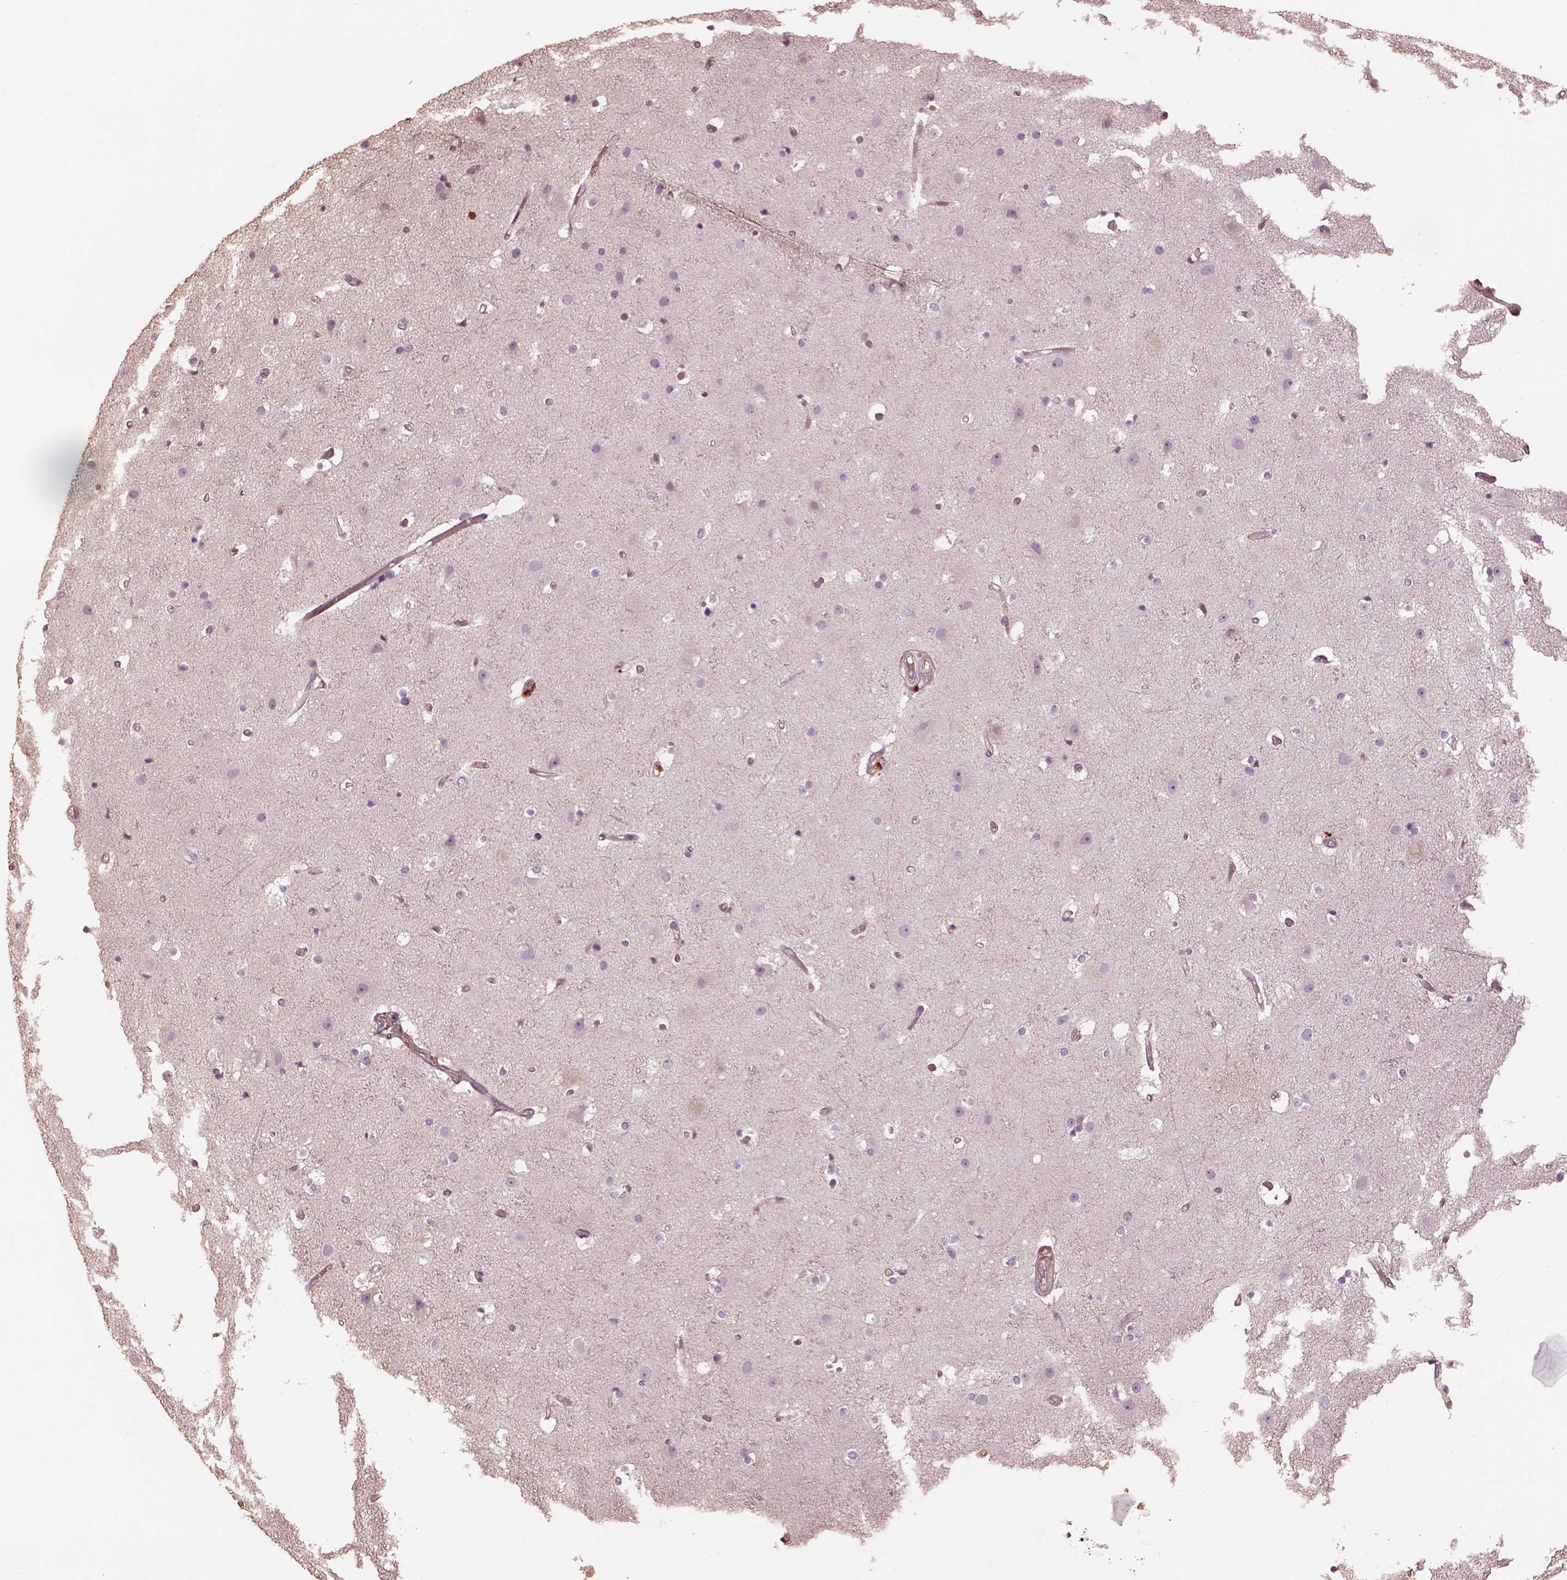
{"staining": {"intensity": "weak", "quantity": "25%-75%", "location": "cytoplasmic/membranous"}, "tissue": "cerebral cortex", "cell_type": "Endothelial cells", "image_type": "normal", "snomed": [{"axis": "morphology", "description": "Normal tissue, NOS"}, {"axis": "topography", "description": "Cerebral cortex"}], "caption": "IHC micrograph of unremarkable human cerebral cortex stained for a protein (brown), which shows low levels of weak cytoplasmic/membranous staining in approximately 25%-75% of endothelial cells.", "gene": "OTOGL", "patient": {"sex": "female", "age": 52}}